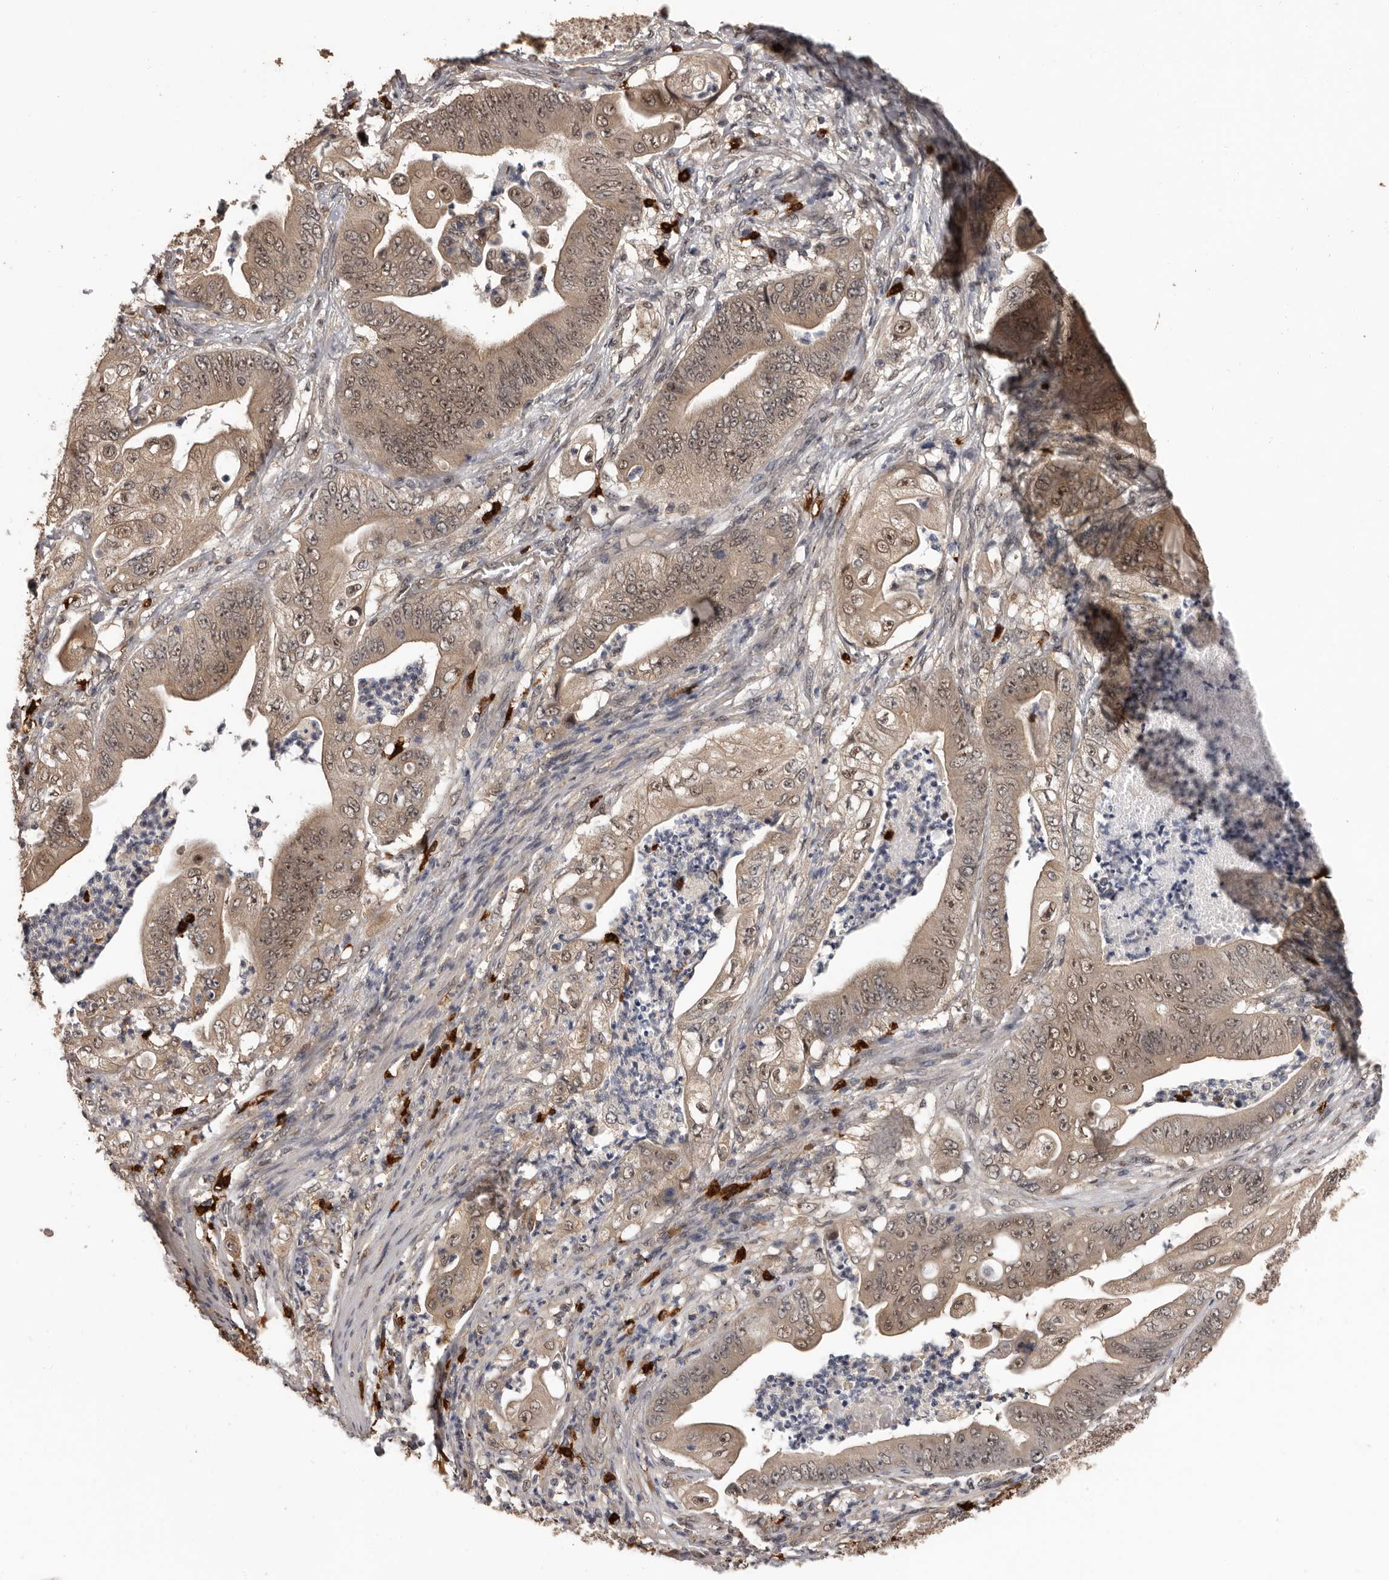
{"staining": {"intensity": "weak", "quantity": ">75%", "location": "cytoplasmic/membranous,nuclear"}, "tissue": "stomach cancer", "cell_type": "Tumor cells", "image_type": "cancer", "snomed": [{"axis": "morphology", "description": "Adenocarcinoma, NOS"}, {"axis": "topography", "description": "Stomach"}], "caption": "Human stomach cancer (adenocarcinoma) stained with a brown dye displays weak cytoplasmic/membranous and nuclear positive staining in about >75% of tumor cells.", "gene": "VPS37A", "patient": {"sex": "male", "age": 62}}